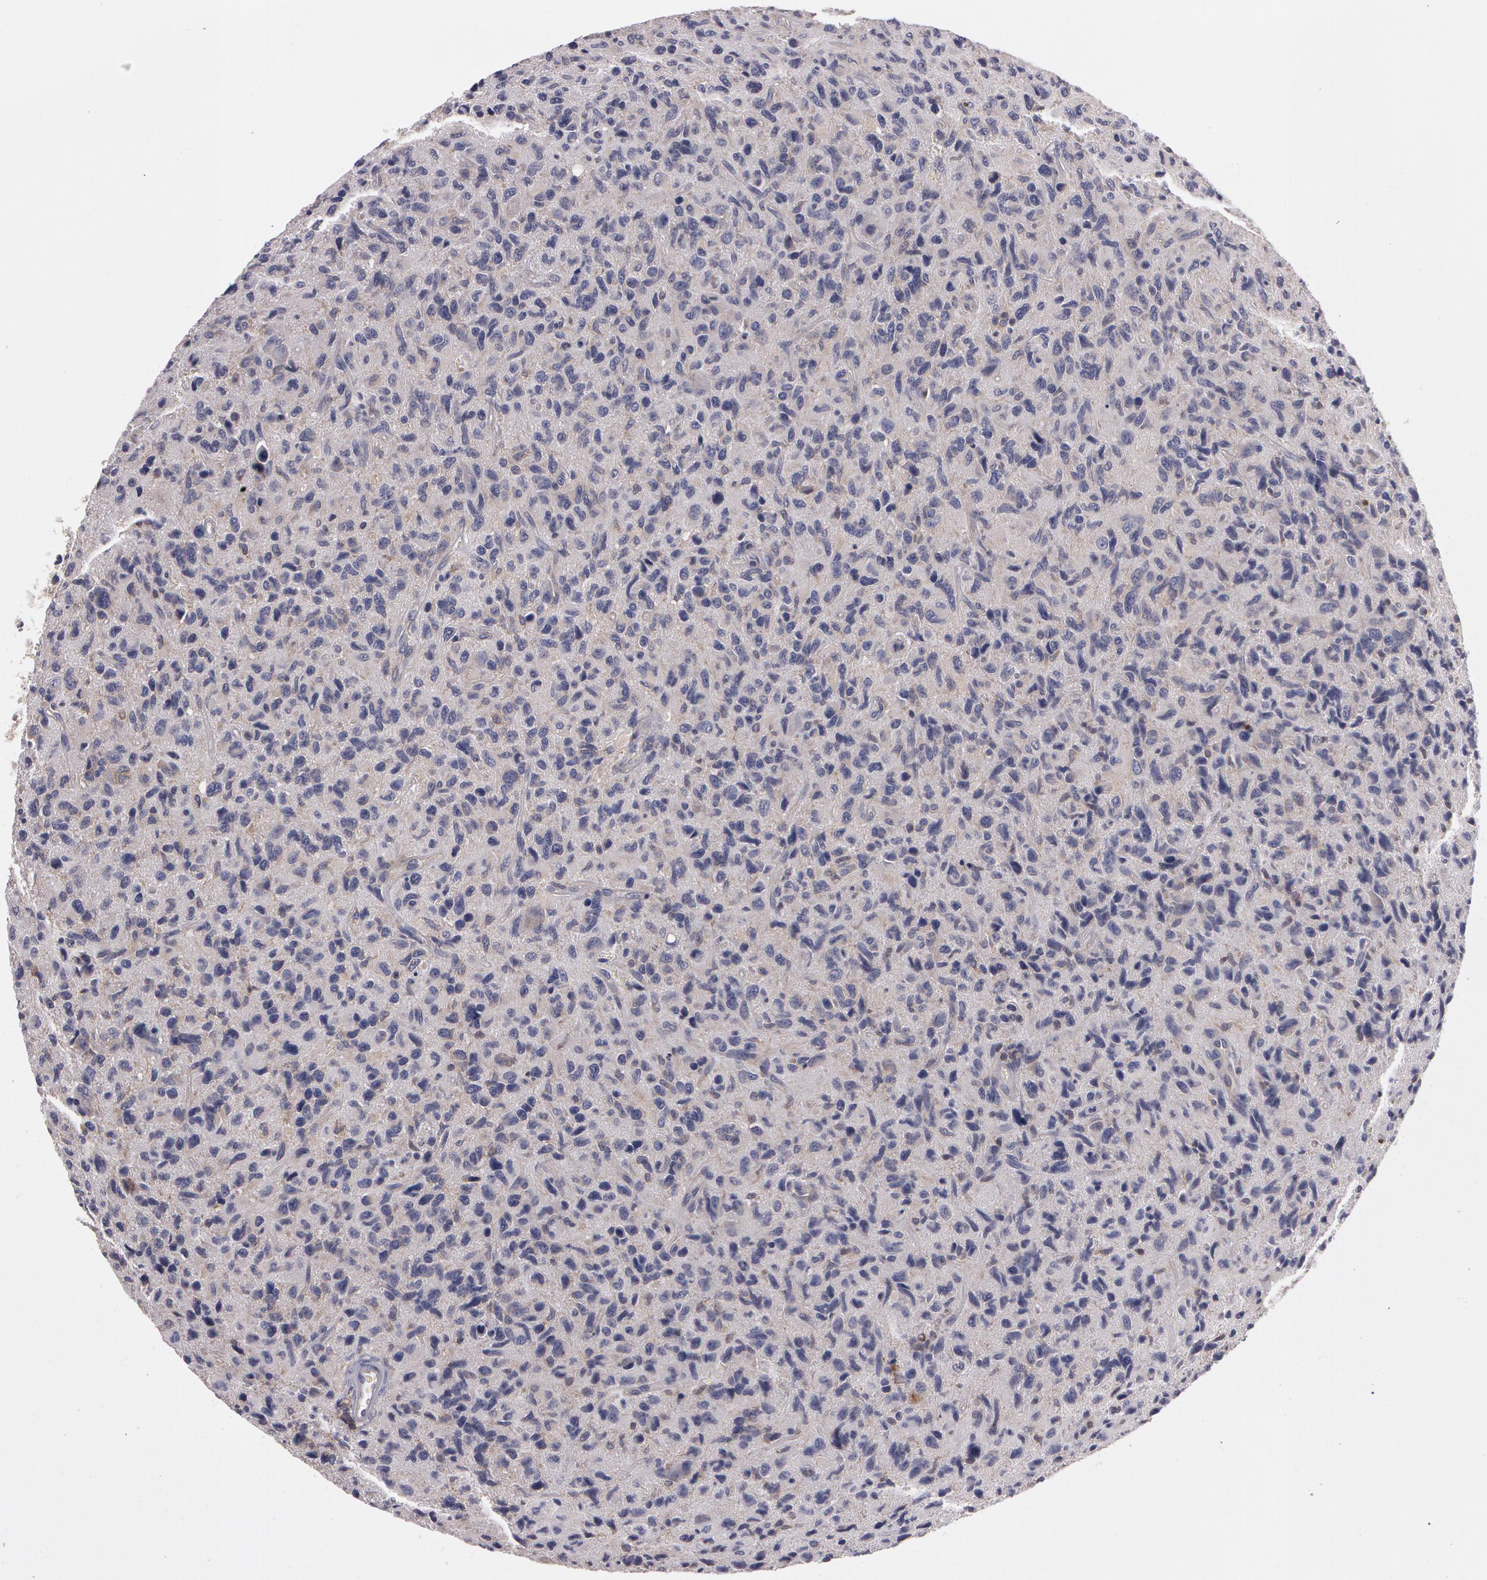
{"staining": {"intensity": "negative", "quantity": "none", "location": "none"}, "tissue": "glioma", "cell_type": "Tumor cells", "image_type": "cancer", "snomed": [{"axis": "morphology", "description": "Glioma, malignant, High grade"}, {"axis": "topography", "description": "Brain"}], "caption": "Immunohistochemistry image of glioma stained for a protein (brown), which exhibits no positivity in tumor cells.", "gene": "NEK9", "patient": {"sex": "female", "age": 60}}